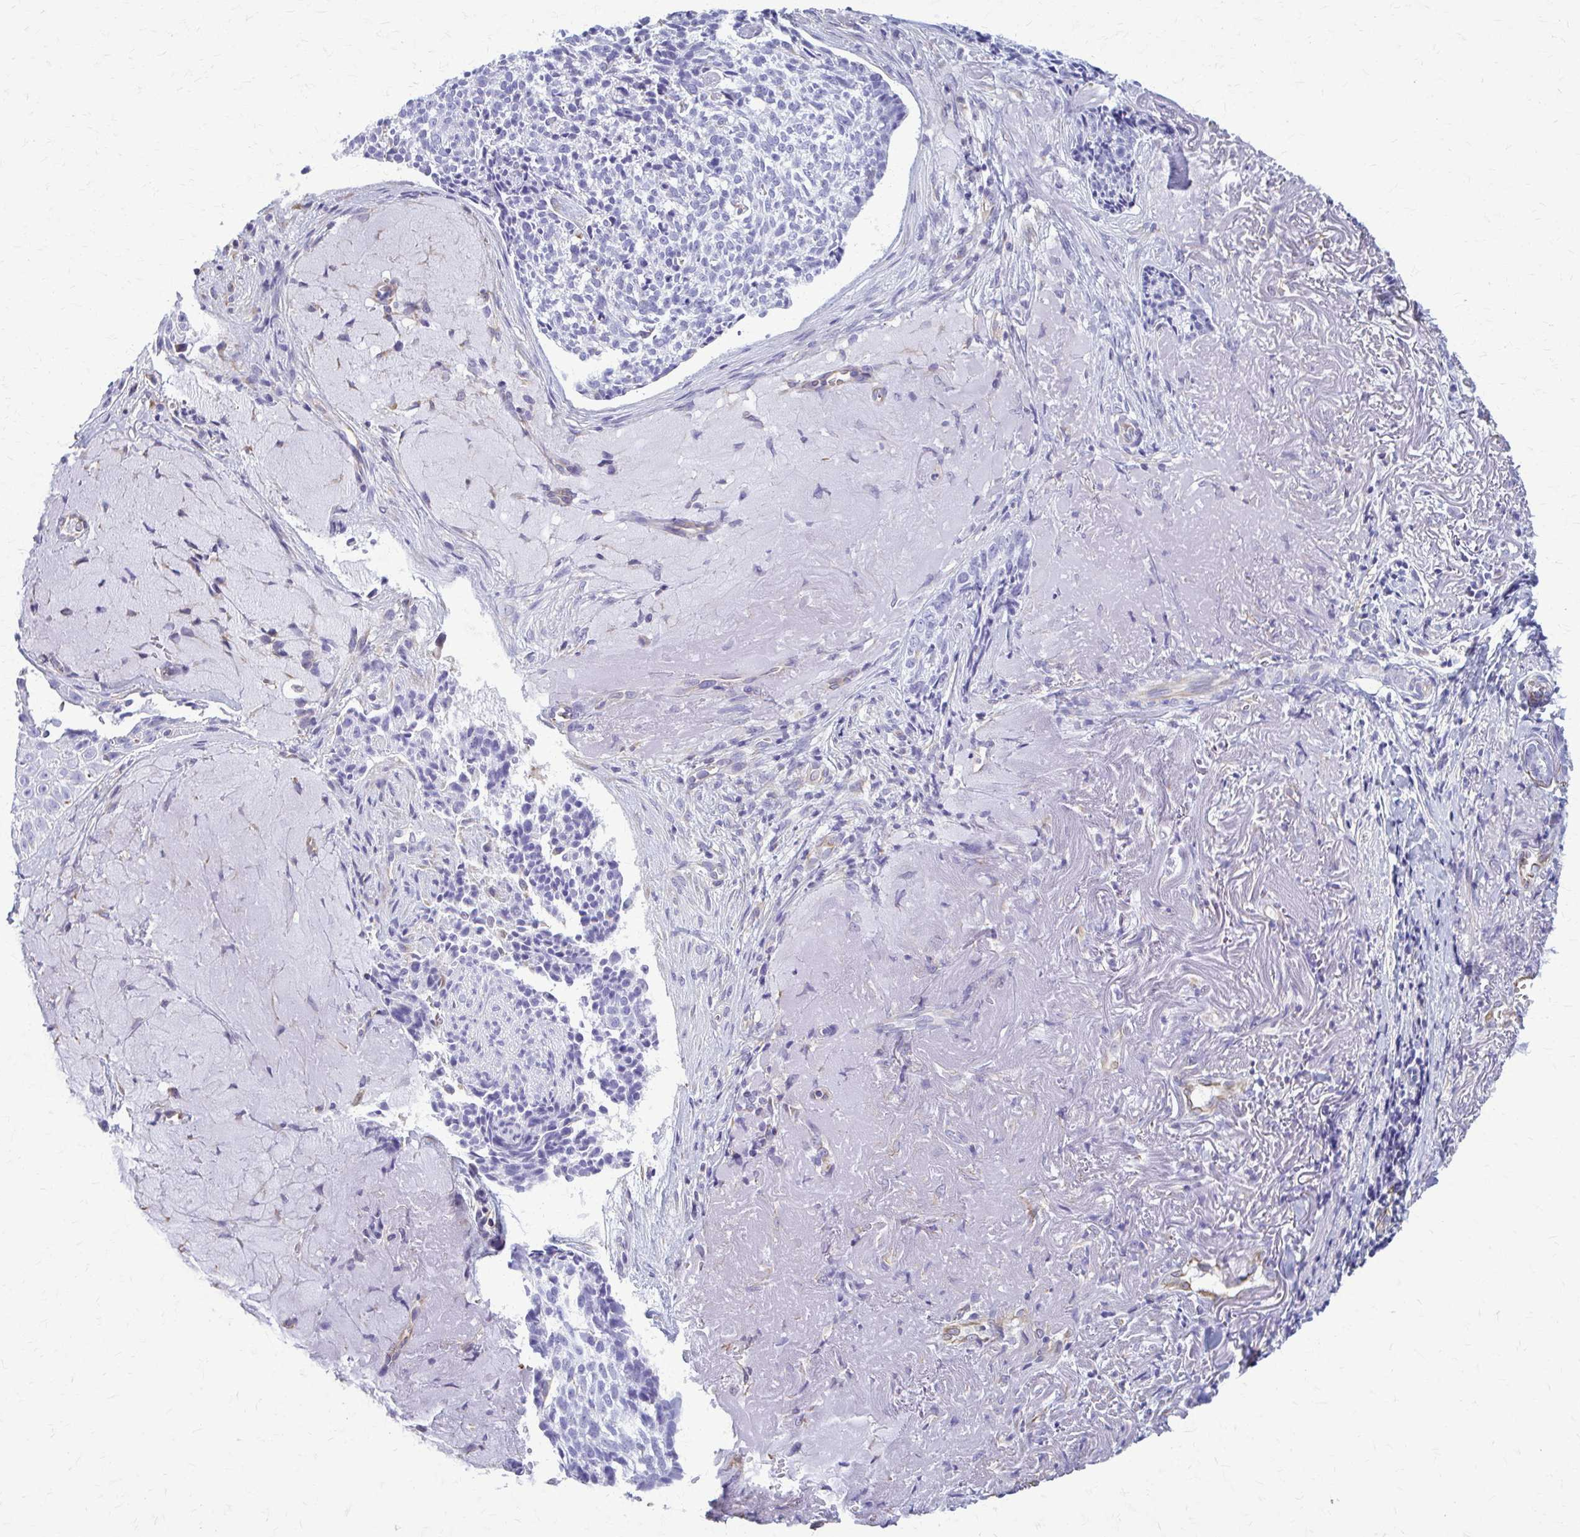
{"staining": {"intensity": "negative", "quantity": "none", "location": "none"}, "tissue": "skin cancer", "cell_type": "Tumor cells", "image_type": "cancer", "snomed": [{"axis": "morphology", "description": "Basal cell carcinoma"}, {"axis": "topography", "description": "Skin"}, {"axis": "topography", "description": "Skin of face"}], "caption": "IHC micrograph of human basal cell carcinoma (skin) stained for a protein (brown), which exhibits no staining in tumor cells. Nuclei are stained in blue.", "gene": "GFAP", "patient": {"sex": "female", "age": 95}}